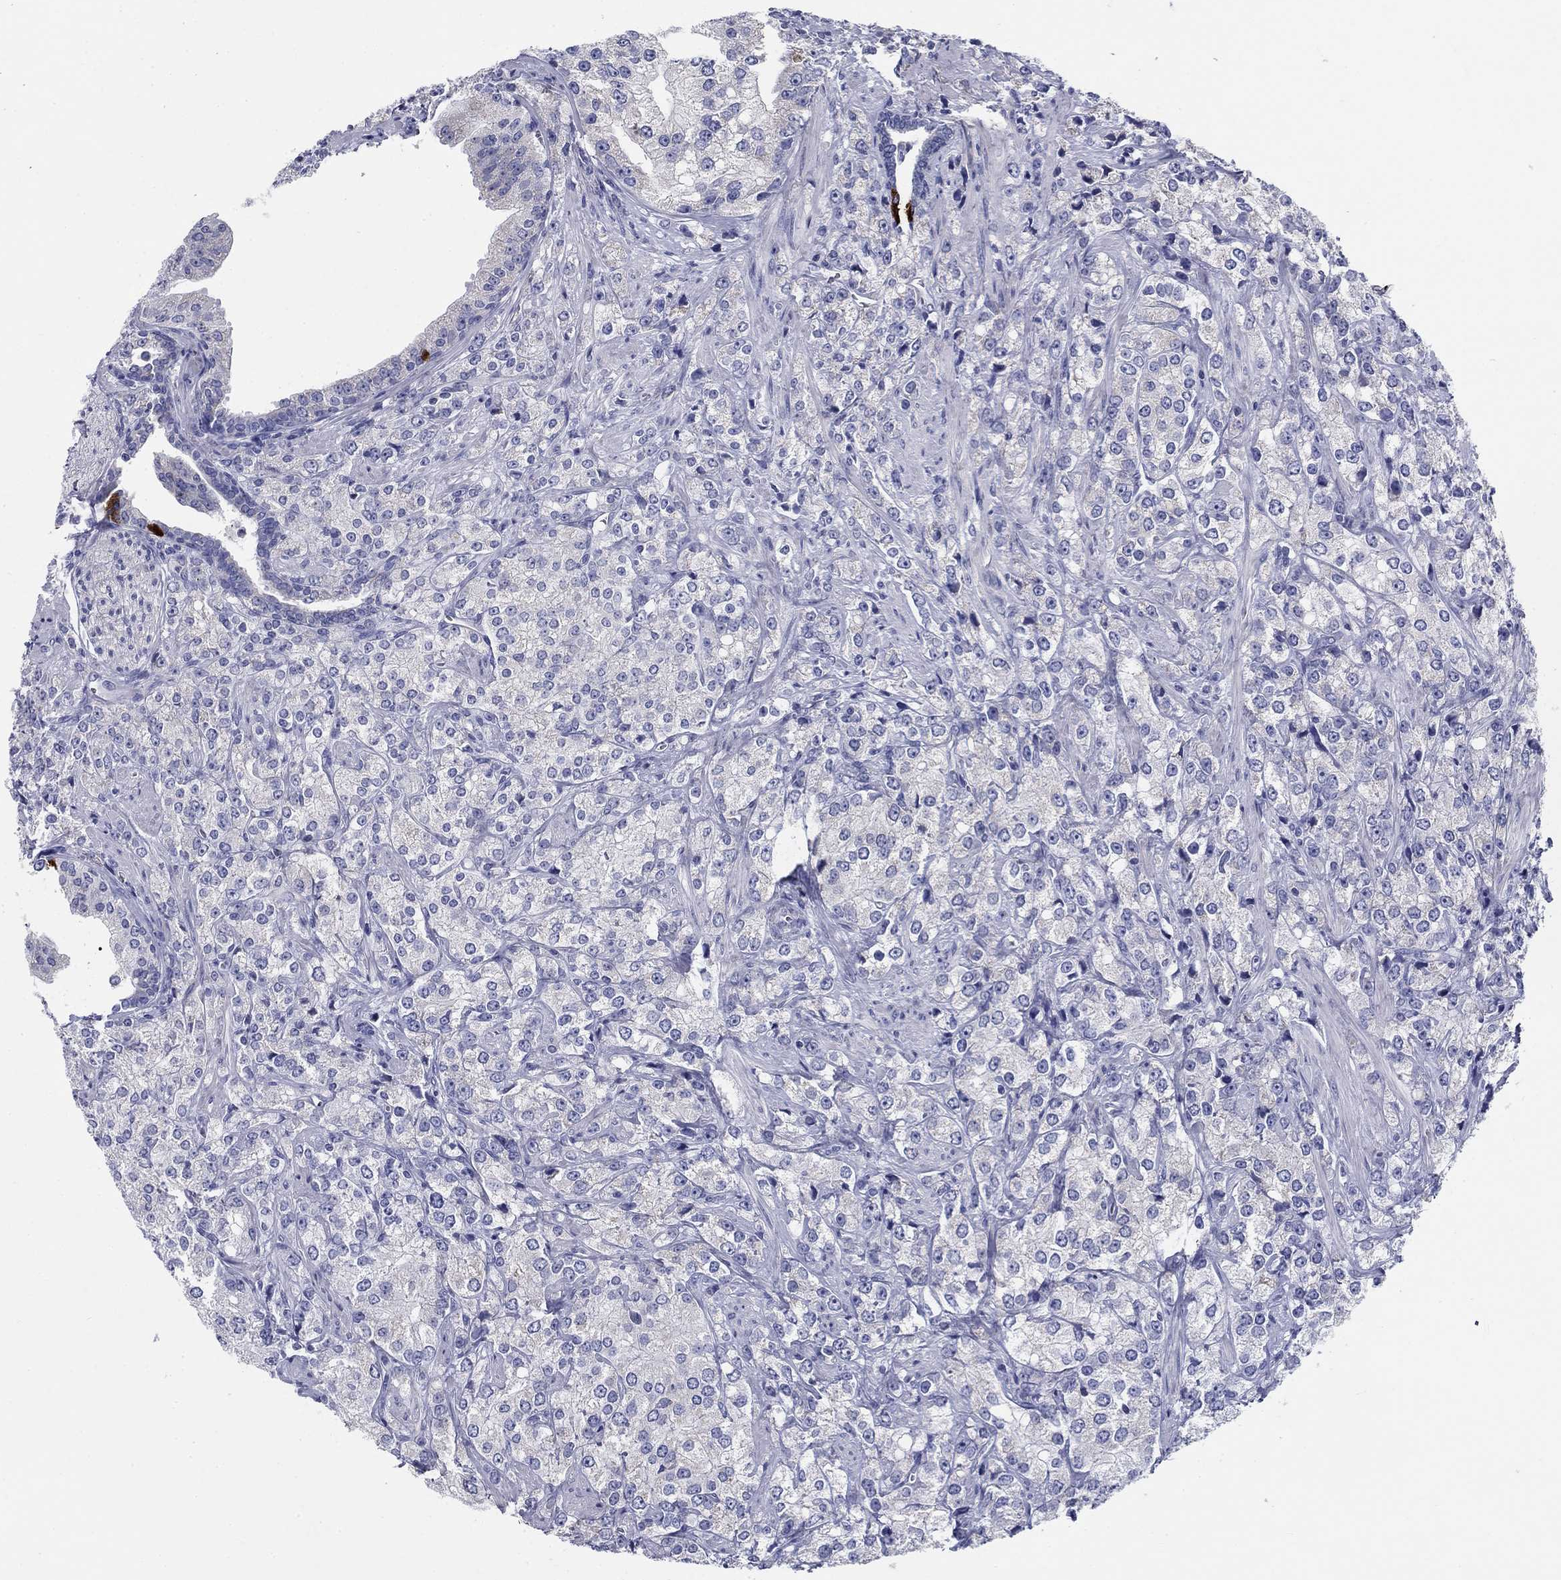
{"staining": {"intensity": "negative", "quantity": "none", "location": "none"}, "tissue": "prostate cancer", "cell_type": "Tumor cells", "image_type": "cancer", "snomed": [{"axis": "morphology", "description": "Adenocarcinoma, NOS"}, {"axis": "topography", "description": "Prostate and seminal vesicle, NOS"}, {"axis": "topography", "description": "Prostate"}], "caption": "Protein analysis of prostate adenocarcinoma displays no significant staining in tumor cells.", "gene": "UPB1", "patient": {"sex": "male", "age": 68}}